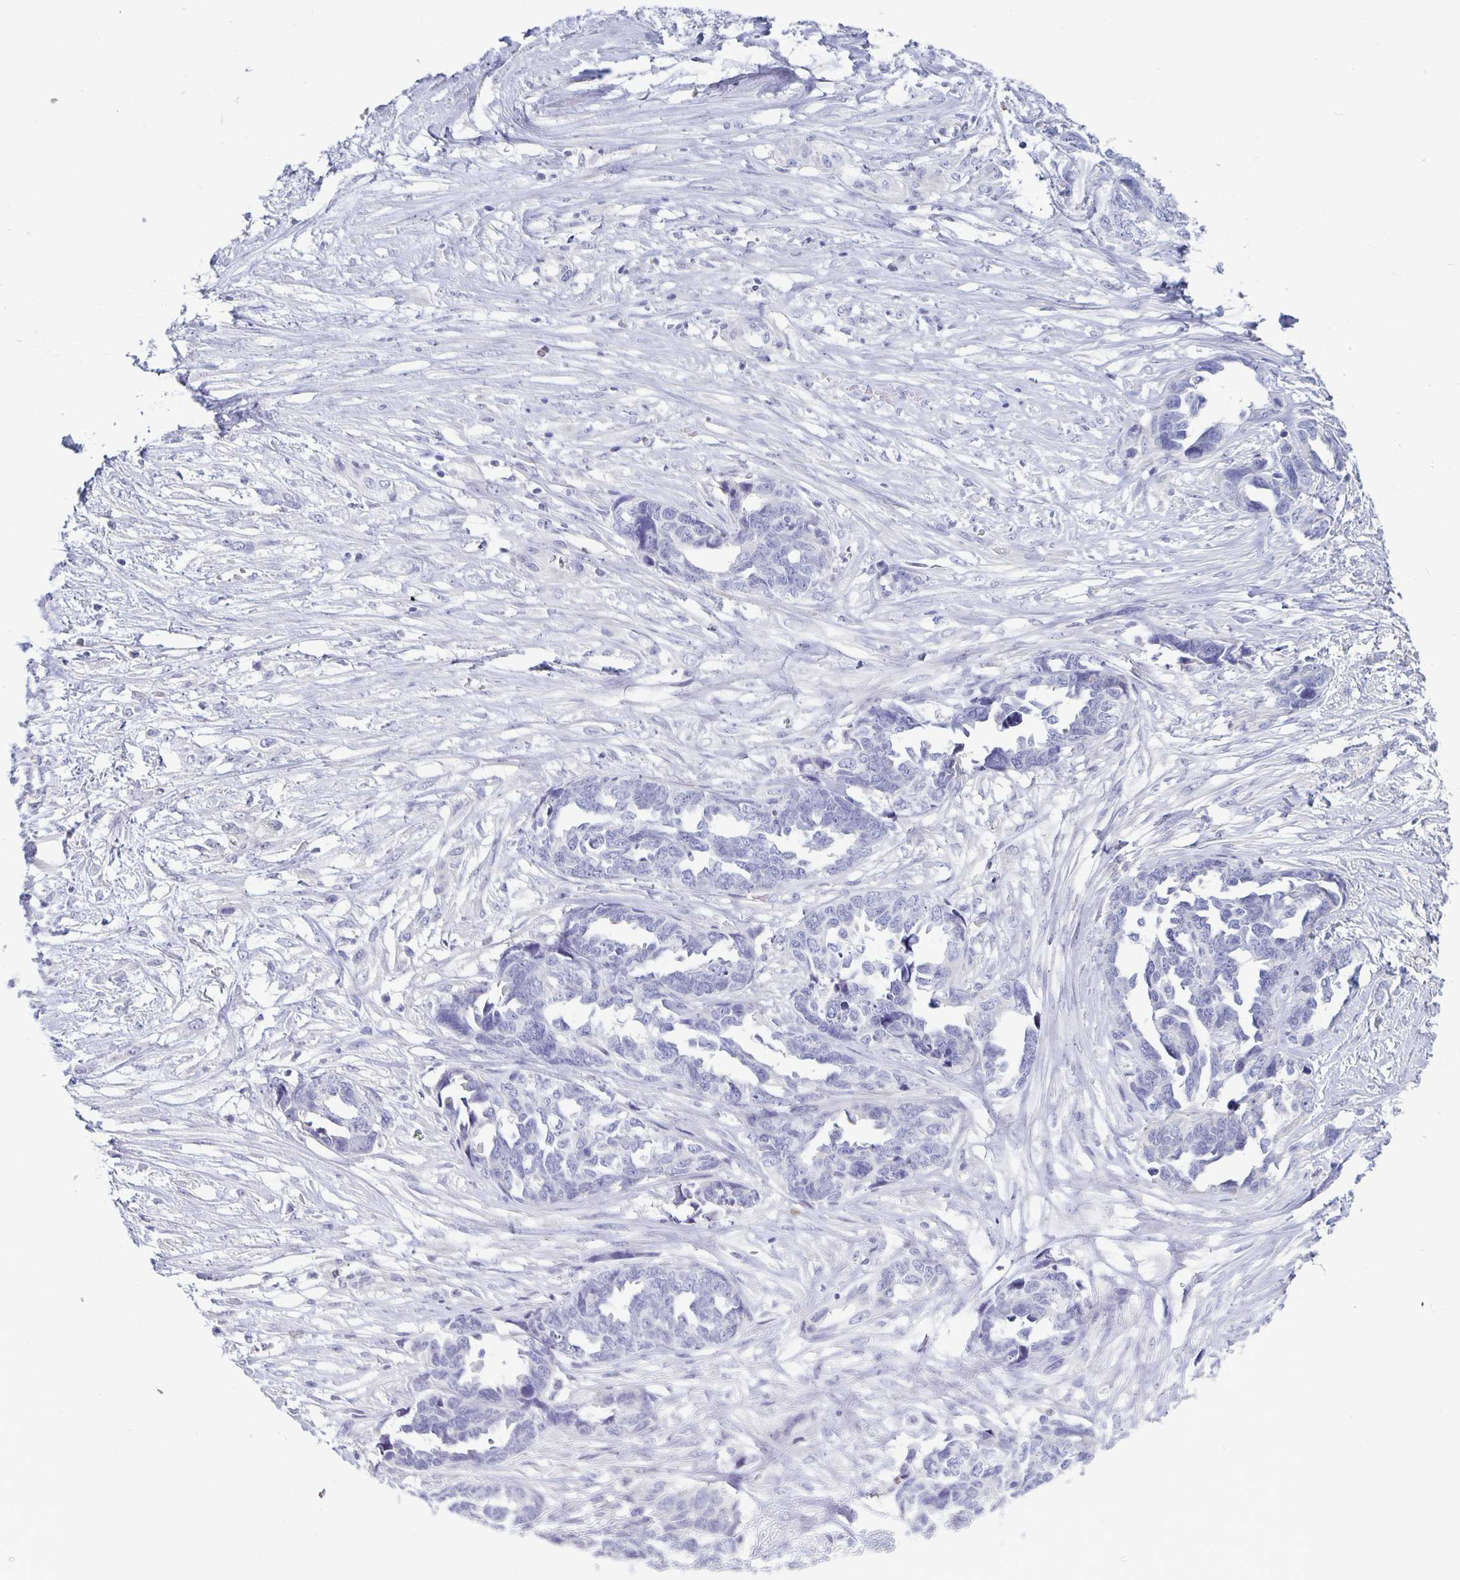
{"staining": {"intensity": "negative", "quantity": "none", "location": "none"}, "tissue": "ovarian cancer", "cell_type": "Tumor cells", "image_type": "cancer", "snomed": [{"axis": "morphology", "description": "Cystadenocarcinoma, serous, NOS"}, {"axis": "topography", "description": "Ovary"}], "caption": "Immunohistochemical staining of human ovarian serous cystadenocarcinoma shows no significant positivity in tumor cells. The staining is performed using DAB (3,3'-diaminobenzidine) brown chromogen with nuclei counter-stained in using hematoxylin.", "gene": "PLCB3", "patient": {"sex": "female", "age": 69}}